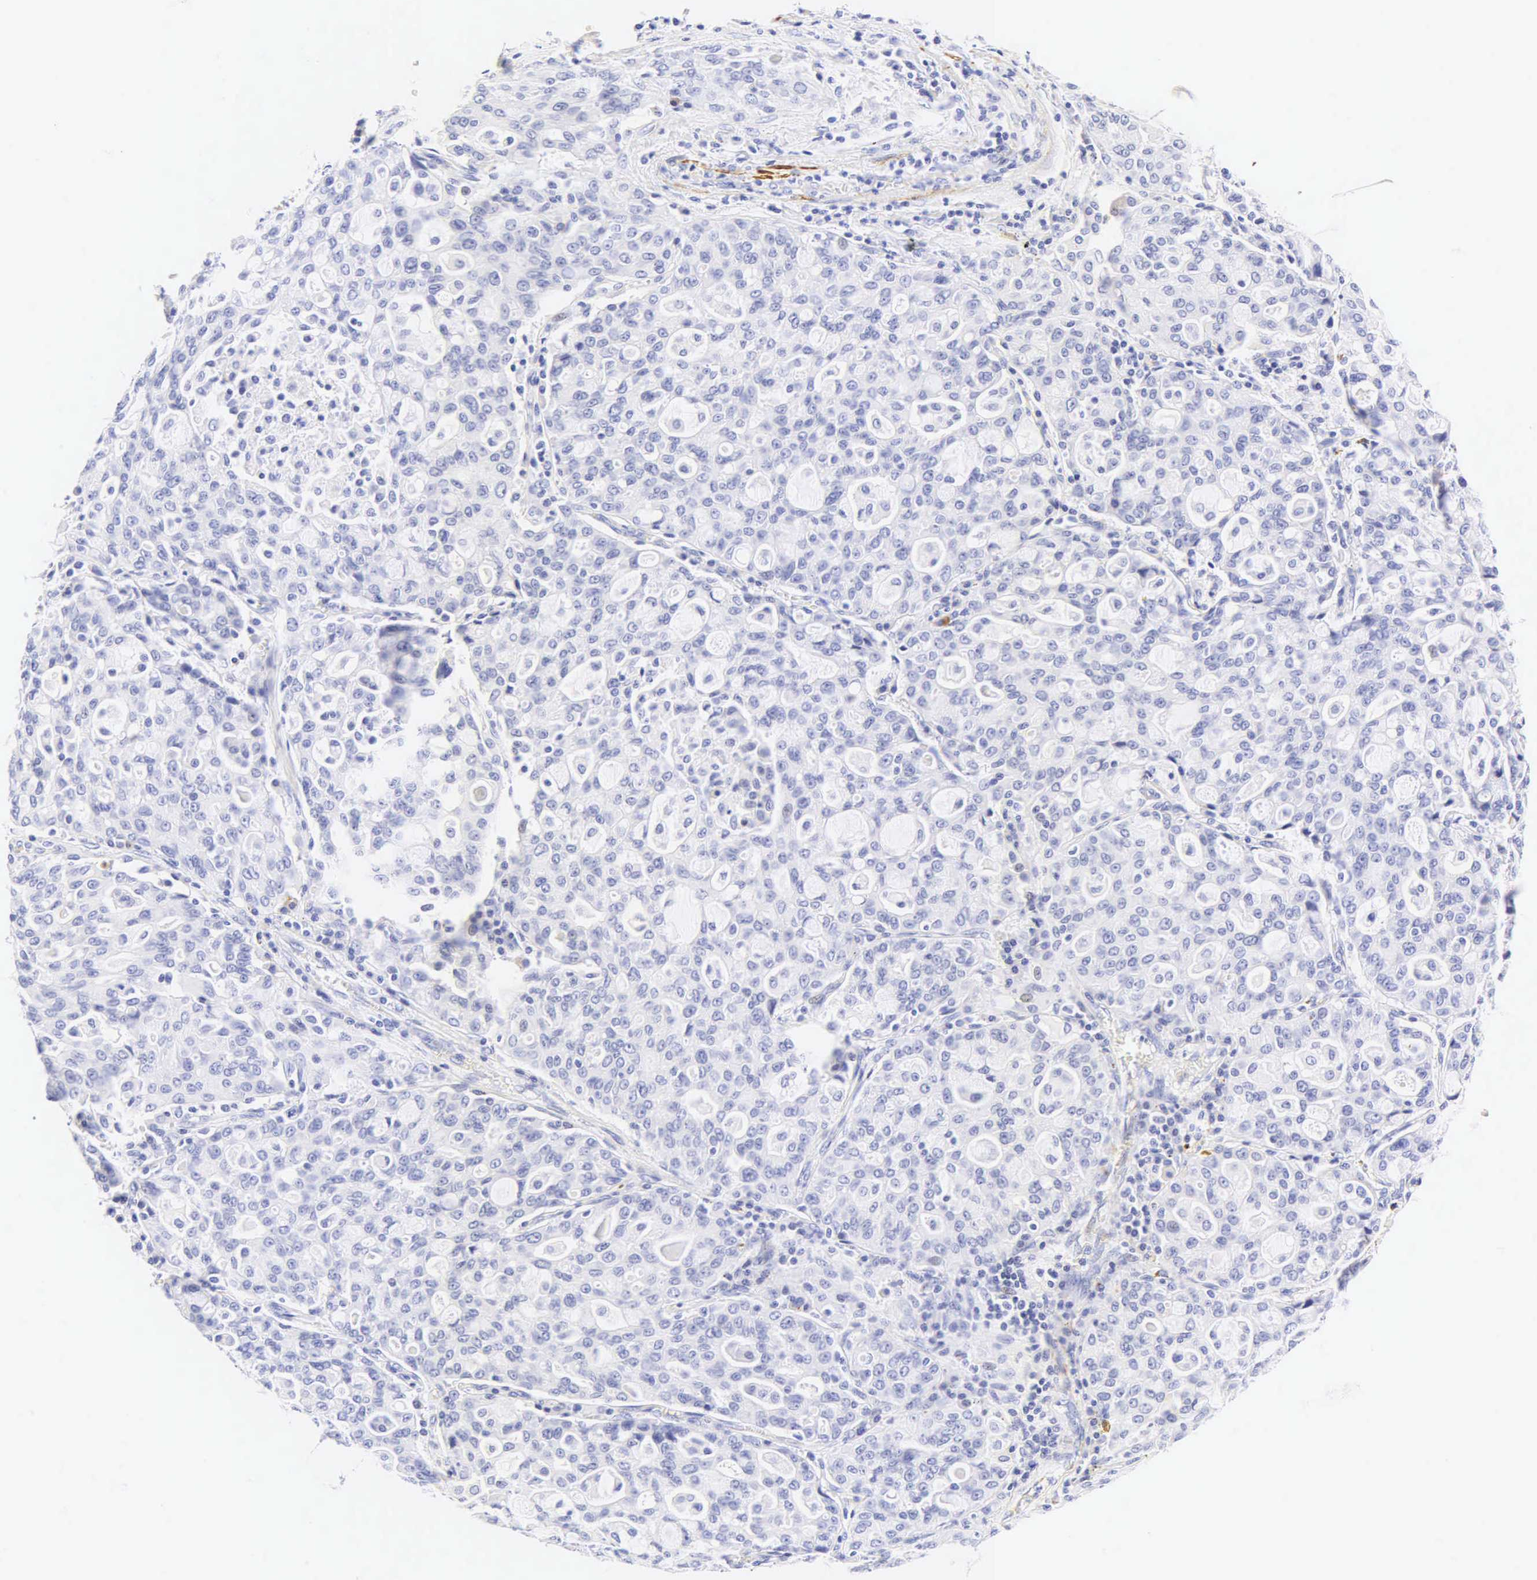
{"staining": {"intensity": "negative", "quantity": "none", "location": "none"}, "tissue": "lung cancer", "cell_type": "Tumor cells", "image_type": "cancer", "snomed": [{"axis": "morphology", "description": "Adenocarcinoma, NOS"}, {"axis": "topography", "description": "Lung"}], "caption": "High magnification brightfield microscopy of lung cancer (adenocarcinoma) stained with DAB (brown) and counterstained with hematoxylin (blue): tumor cells show no significant staining.", "gene": "CALD1", "patient": {"sex": "female", "age": 44}}